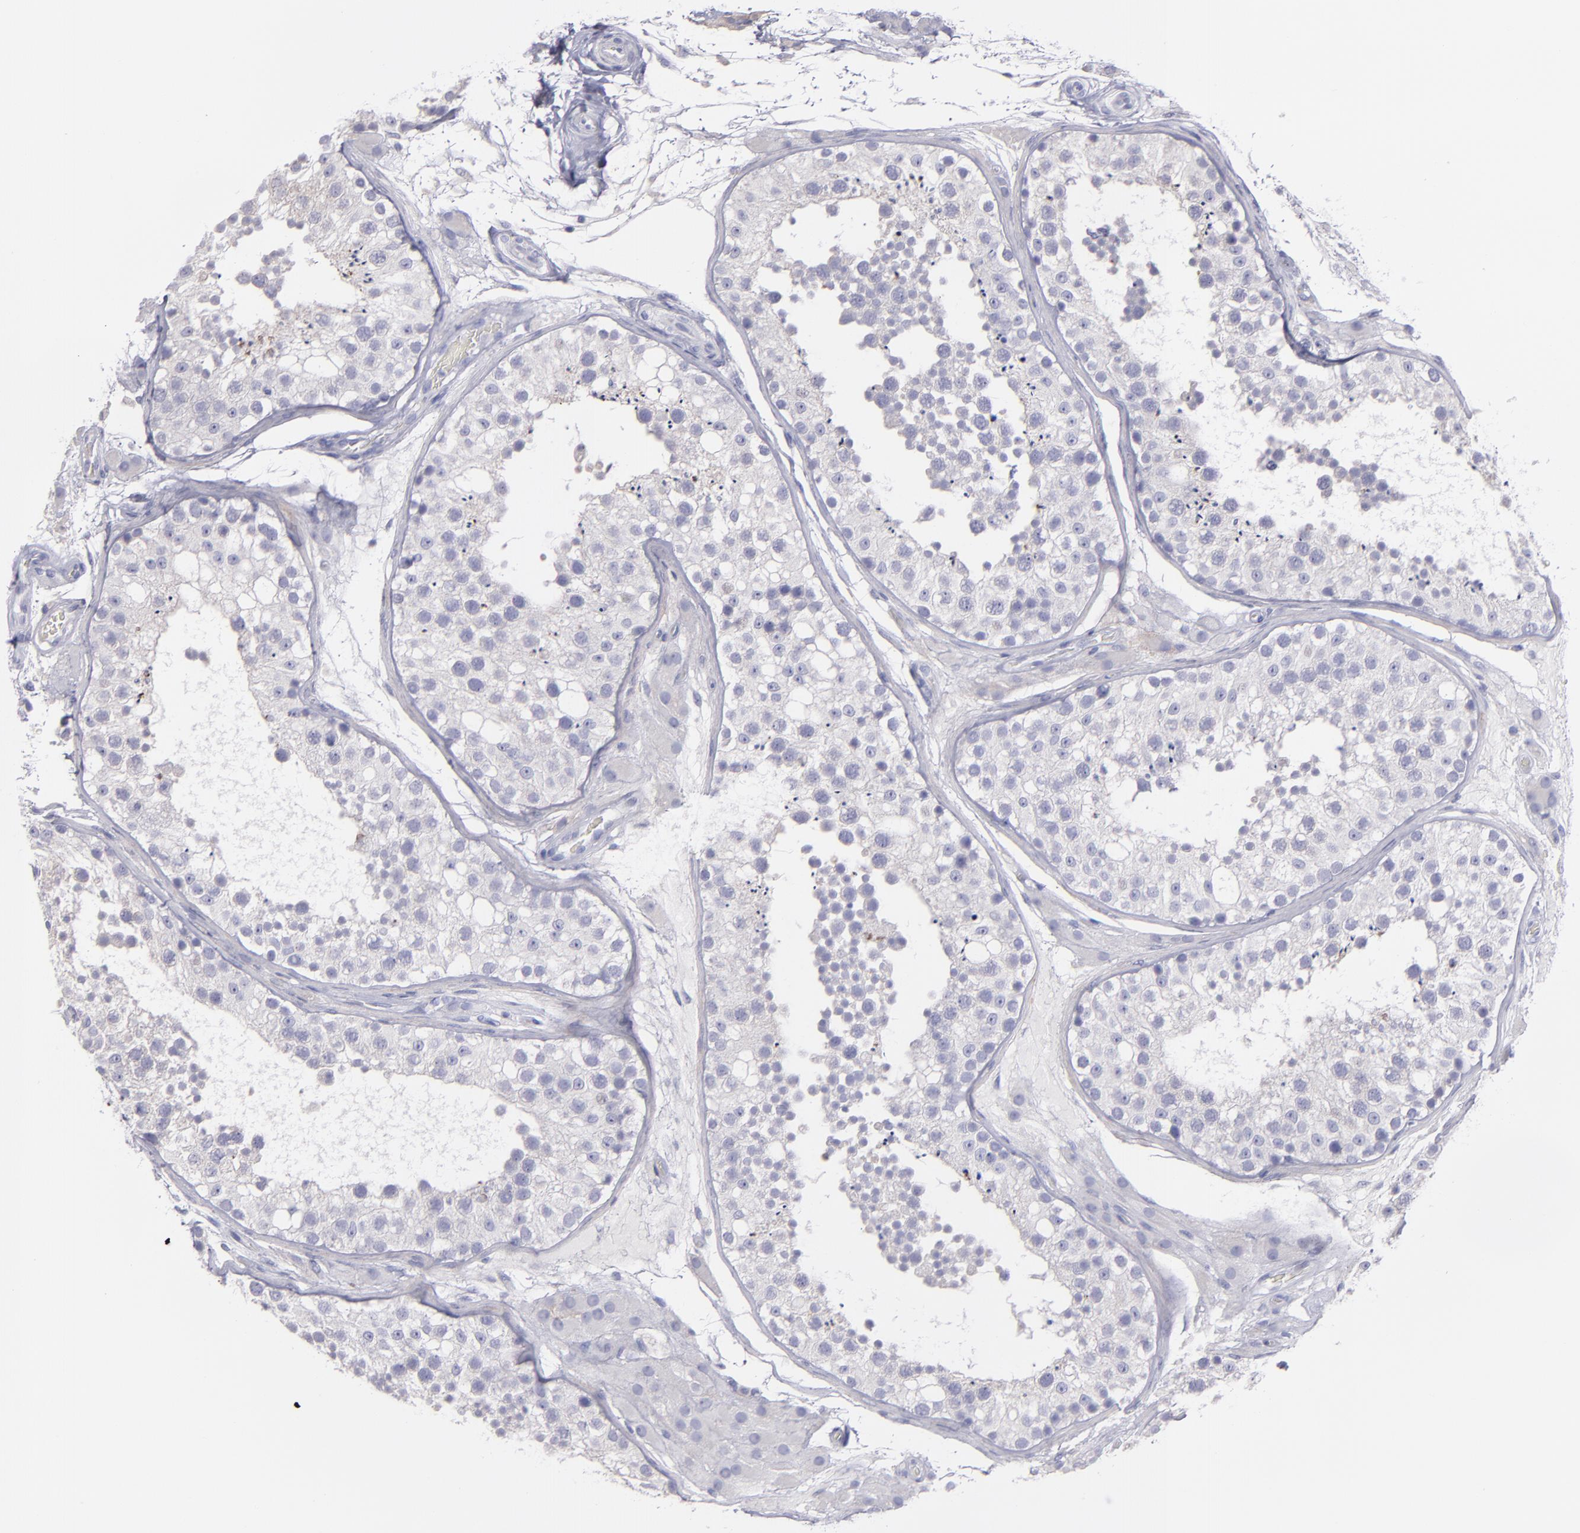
{"staining": {"intensity": "negative", "quantity": "none", "location": "none"}, "tissue": "testis", "cell_type": "Cells in seminiferous ducts", "image_type": "normal", "snomed": [{"axis": "morphology", "description": "Normal tissue, NOS"}, {"axis": "topography", "description": "Testis"}], "caption": "This is an IHC micrograph of unremarkable human testis. There is no expression in cells in seminiferous ducts.", "gene": "SNAP25", "patient": {"sex": "male", "age": 26}}